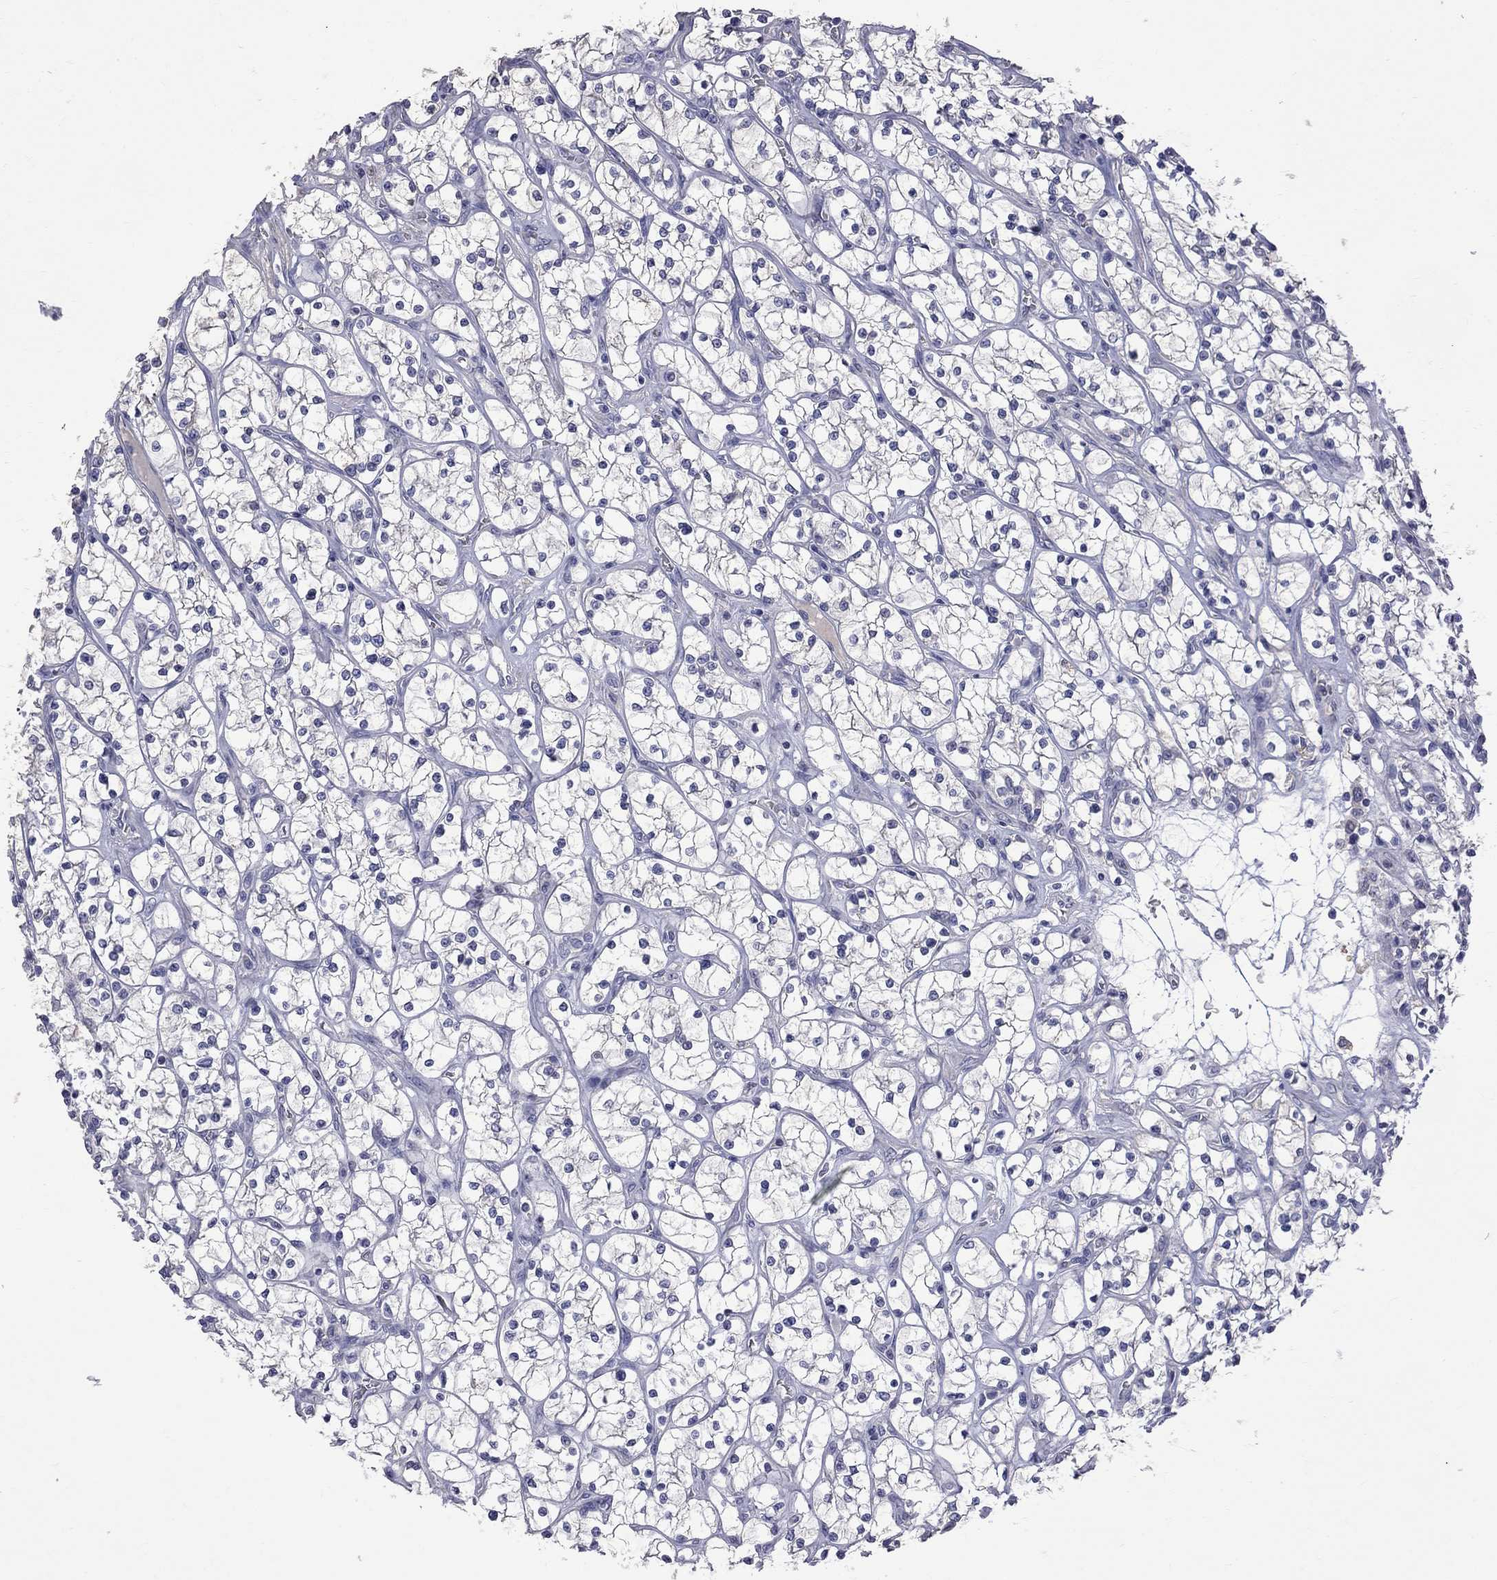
{"staining": {"intensity": "negative", "quantity": "none", "location": "none"}, "tissue": "renal cancer", "cell_type": "Tumor cells", "image_type": "cancer", "snomed": [{"axis": "morphology", "description": "Adenocarcinoma, NOS"}, {"axis": "topography", "description": "Kidney"}], "caption": "The immunohistochemistry (IHC) photomicrograph has no significant positivity in tumor cells of renal cancer (adenocarcinoma) tissue. (DAB IHC, high magnification).", "gene": "CKAP2", "patient": {"sex": "female", "age": 64}}